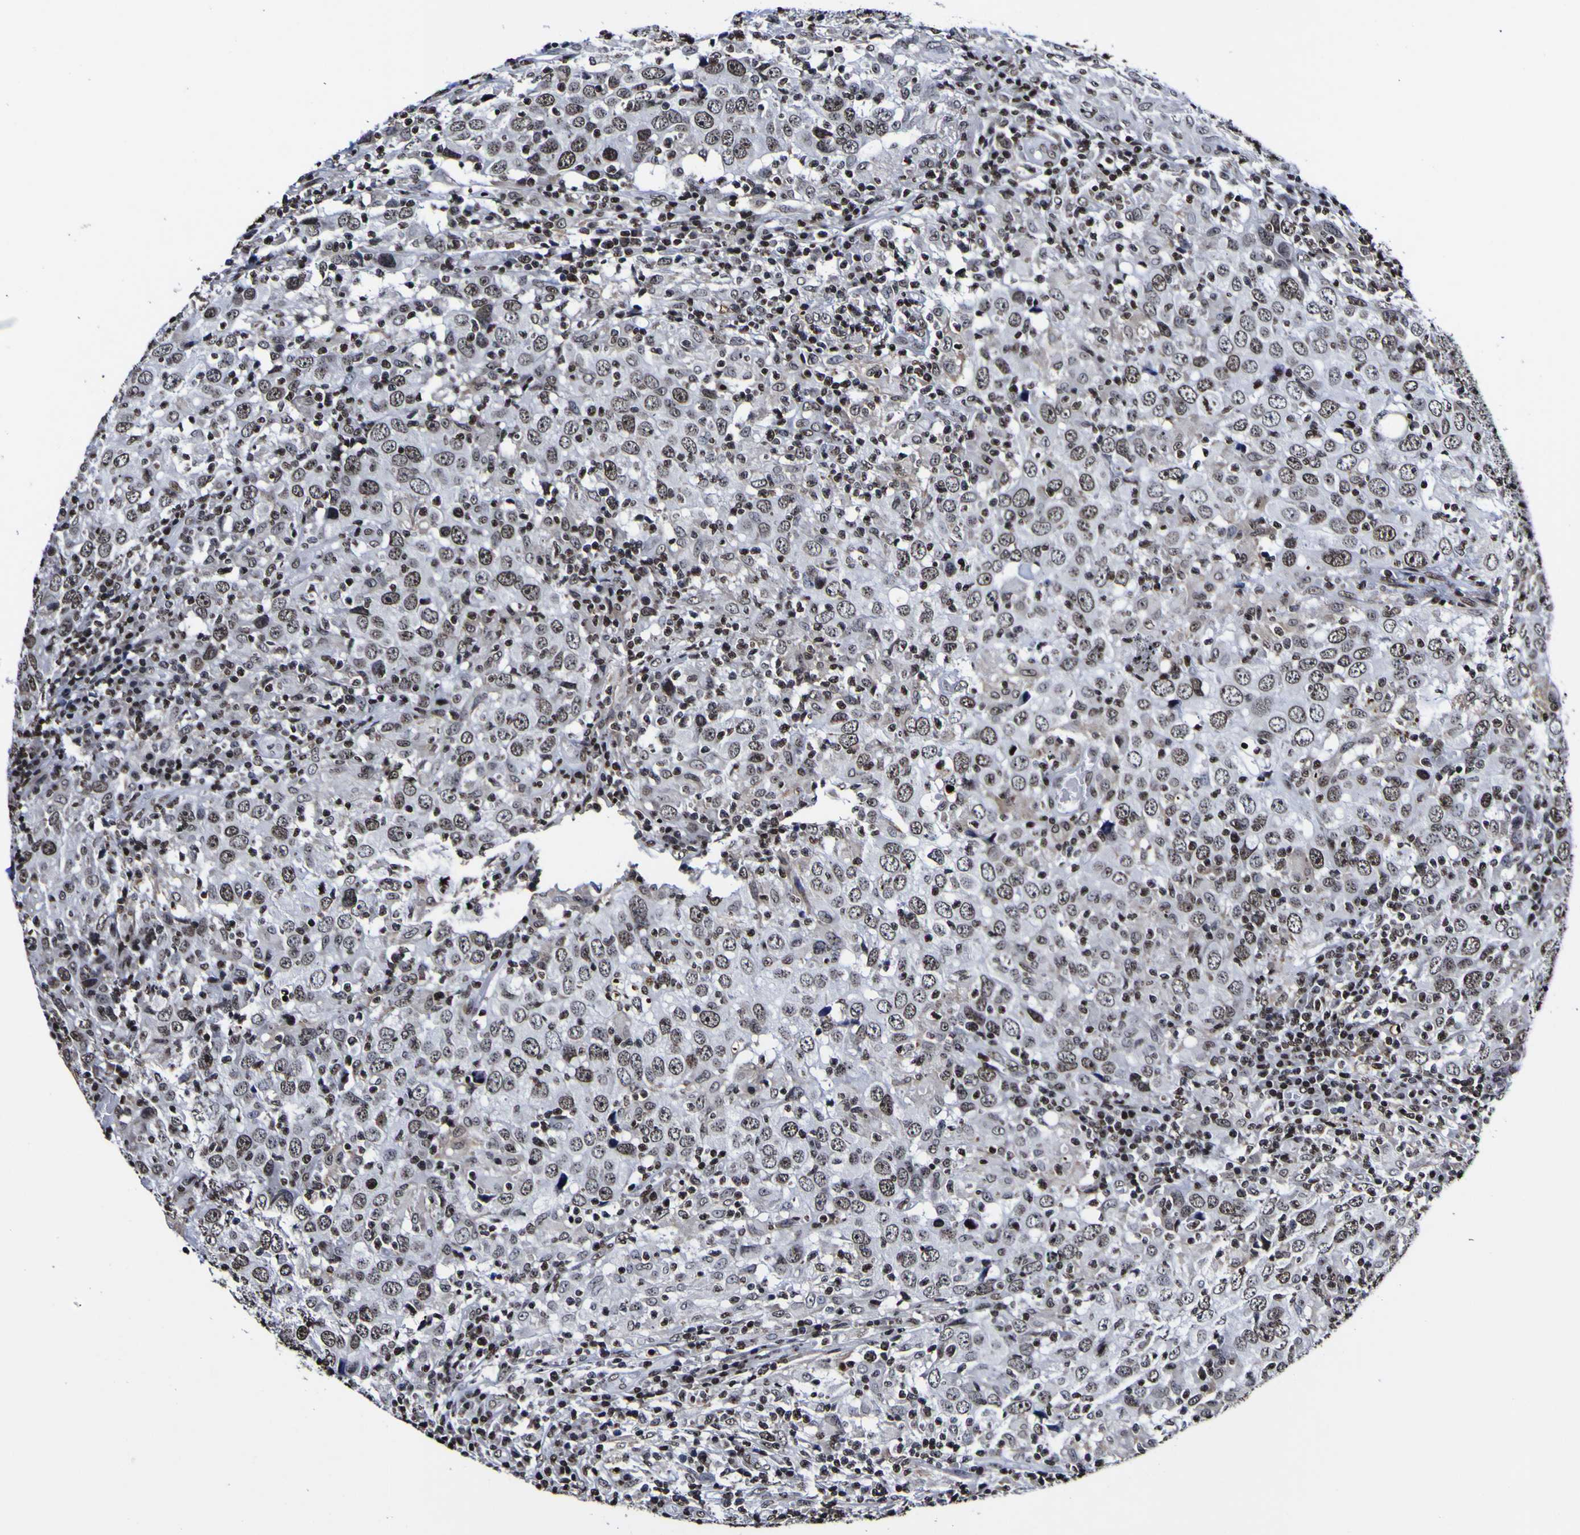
{"staining": {"intensity": "strong", "quantity": "25%-75%", "location": "nuclear"}, "tissue": "head and neck cancer", "cell_type": "Tumor cells", "image_type": "cancer", "snomed": [{"axis": "morphology", "description": "Adenocarcinoma, NOS"}, {"axis": "topography", "description": "Salivary gland"}, {"axis": "topography", "description": "Head-Neck"}], "caption": "Immunohistochemical staining of head and neck cancer displays high levels of strong nuclear protein expression in approximately 25%-75% of tumor cells. The staining was performed using DAB (3,3'-diaminobenzidine), with brown indicating positive protein expression. Nuclei are stained blue with hematoxylin.", "gene": "PIAS1", "patient": {"sex": "female", "age": 65}}